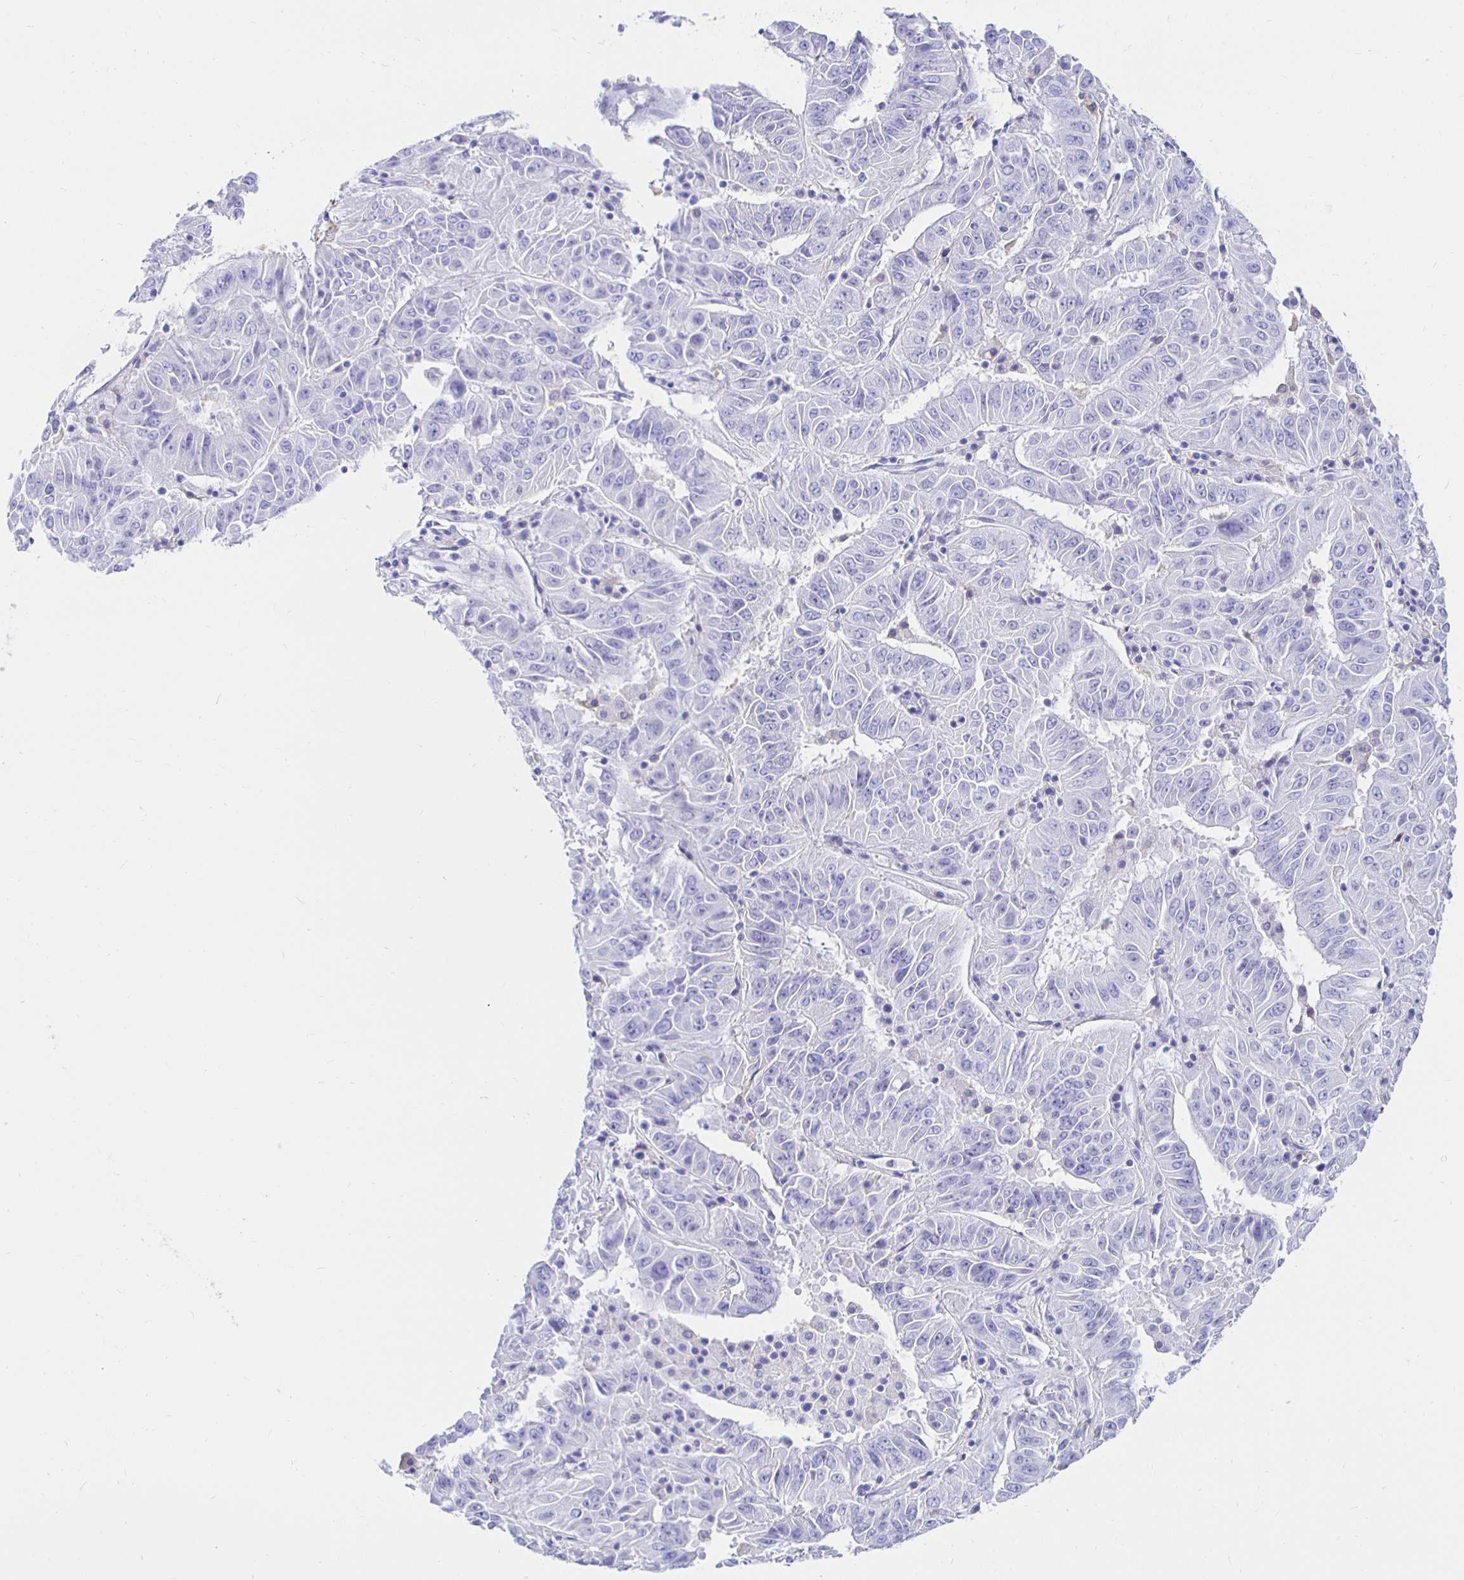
{"staining": {"intensity": "negative", "quantity": "none", "location": "none"}, "tissue": "pancreatic cancer", "cell_type": "Tumor cells", "image_type": "cancer", "snomed": [{"axis": "morphology", "description": "Adenocarcinoma, NOS"}, {"axis": "topography", "description": "Pancreas"}], "caption": "Tumor cells are negative for protein expression in human pancreatic cancer.", "gene": "UMOD", "patient": {"sex": "male", "age": 63}}